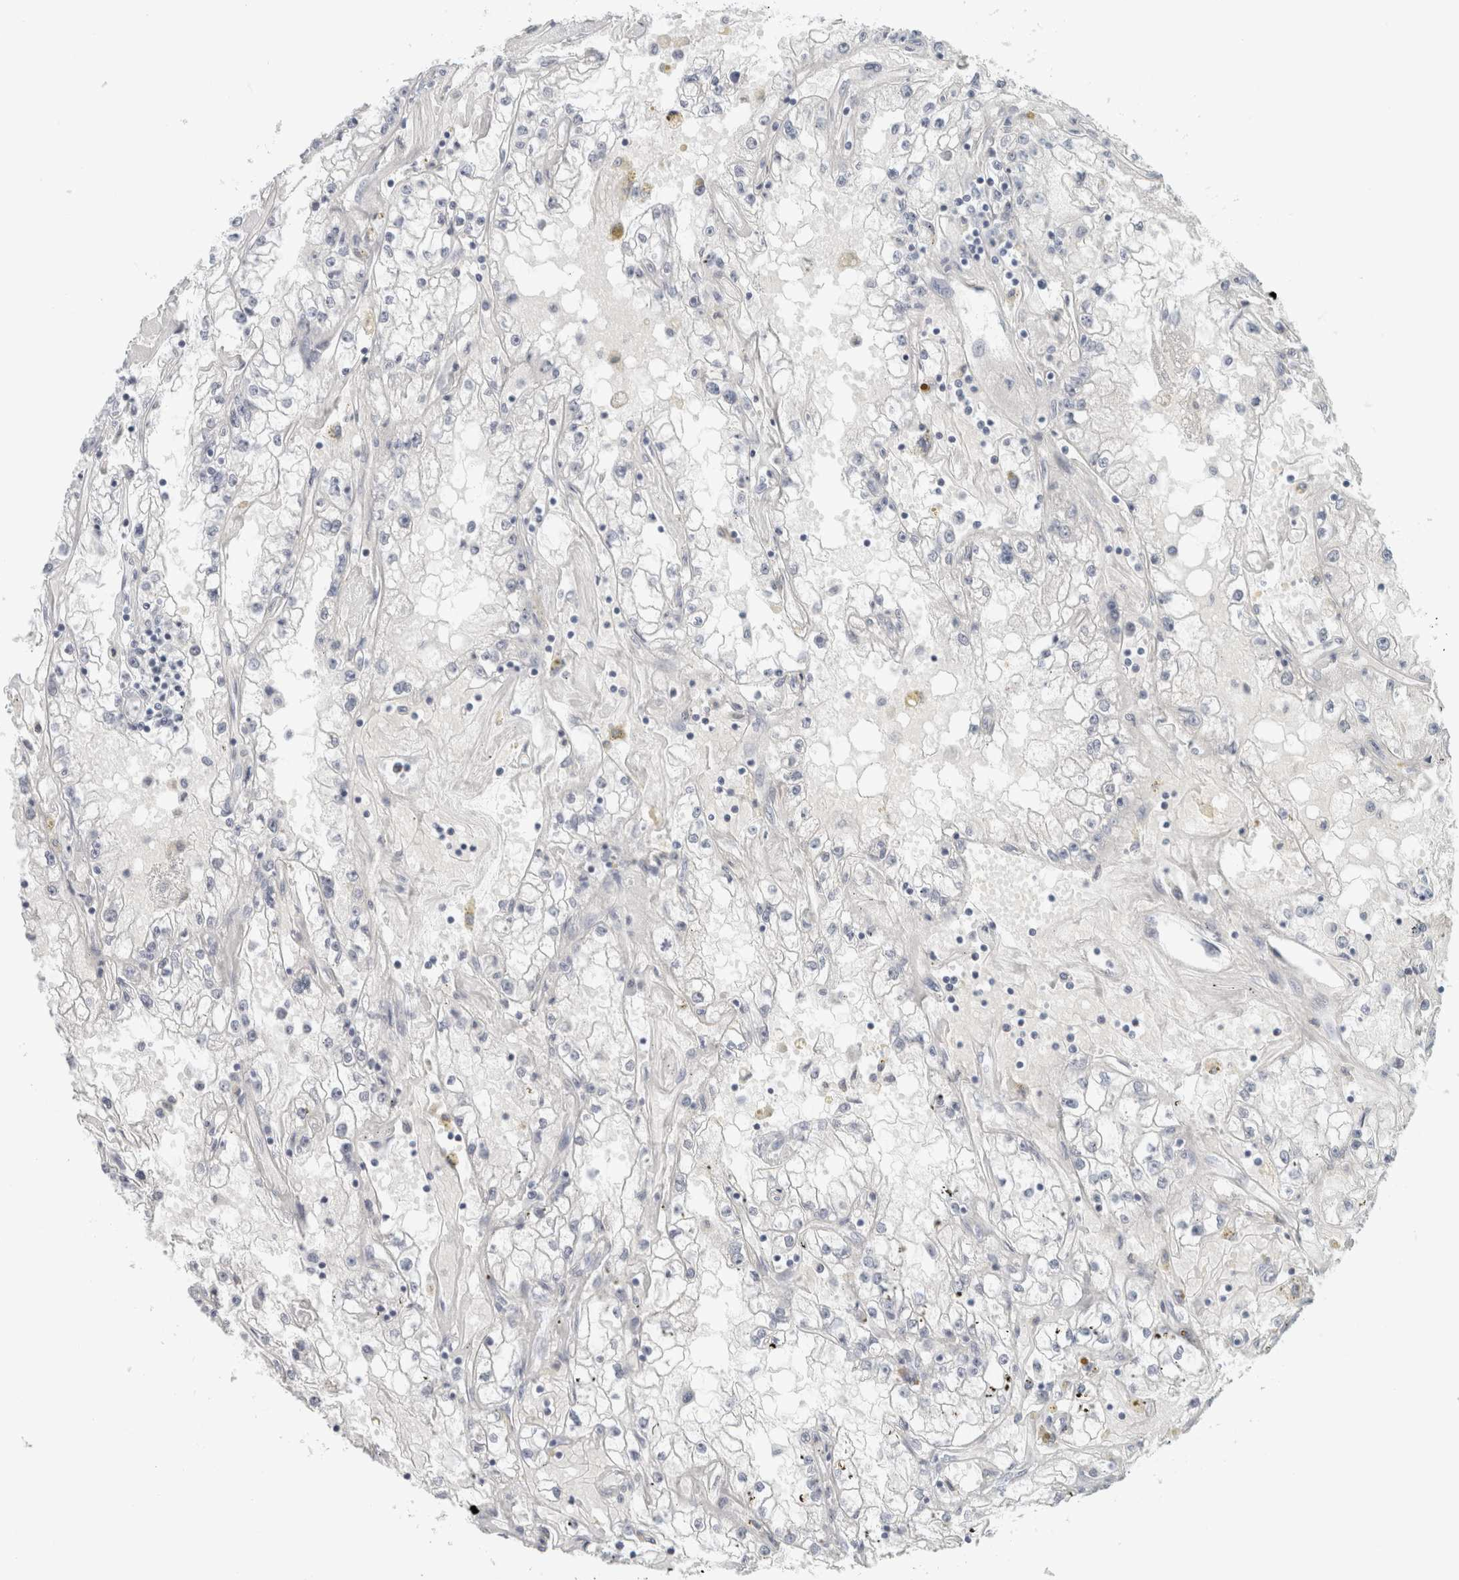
{"staining": {"intensity": "negative", "quantity": "none", "location": "none"}, "tissue": "renal cancer", "cell_type": "Tumor cells", "image_type": "cancer", "snomed": [{"axis": "morphology", "description": "Adenocarcinoma, NOS"}, {"axis": "topography", "description": "Kidney"}], "caption": "This is an IHC image of human adenocarcinoma (renal). There is no expression in tumor cells.", "gene": "SLC28A3", "patient": {"sex": "male", "age": 56}}